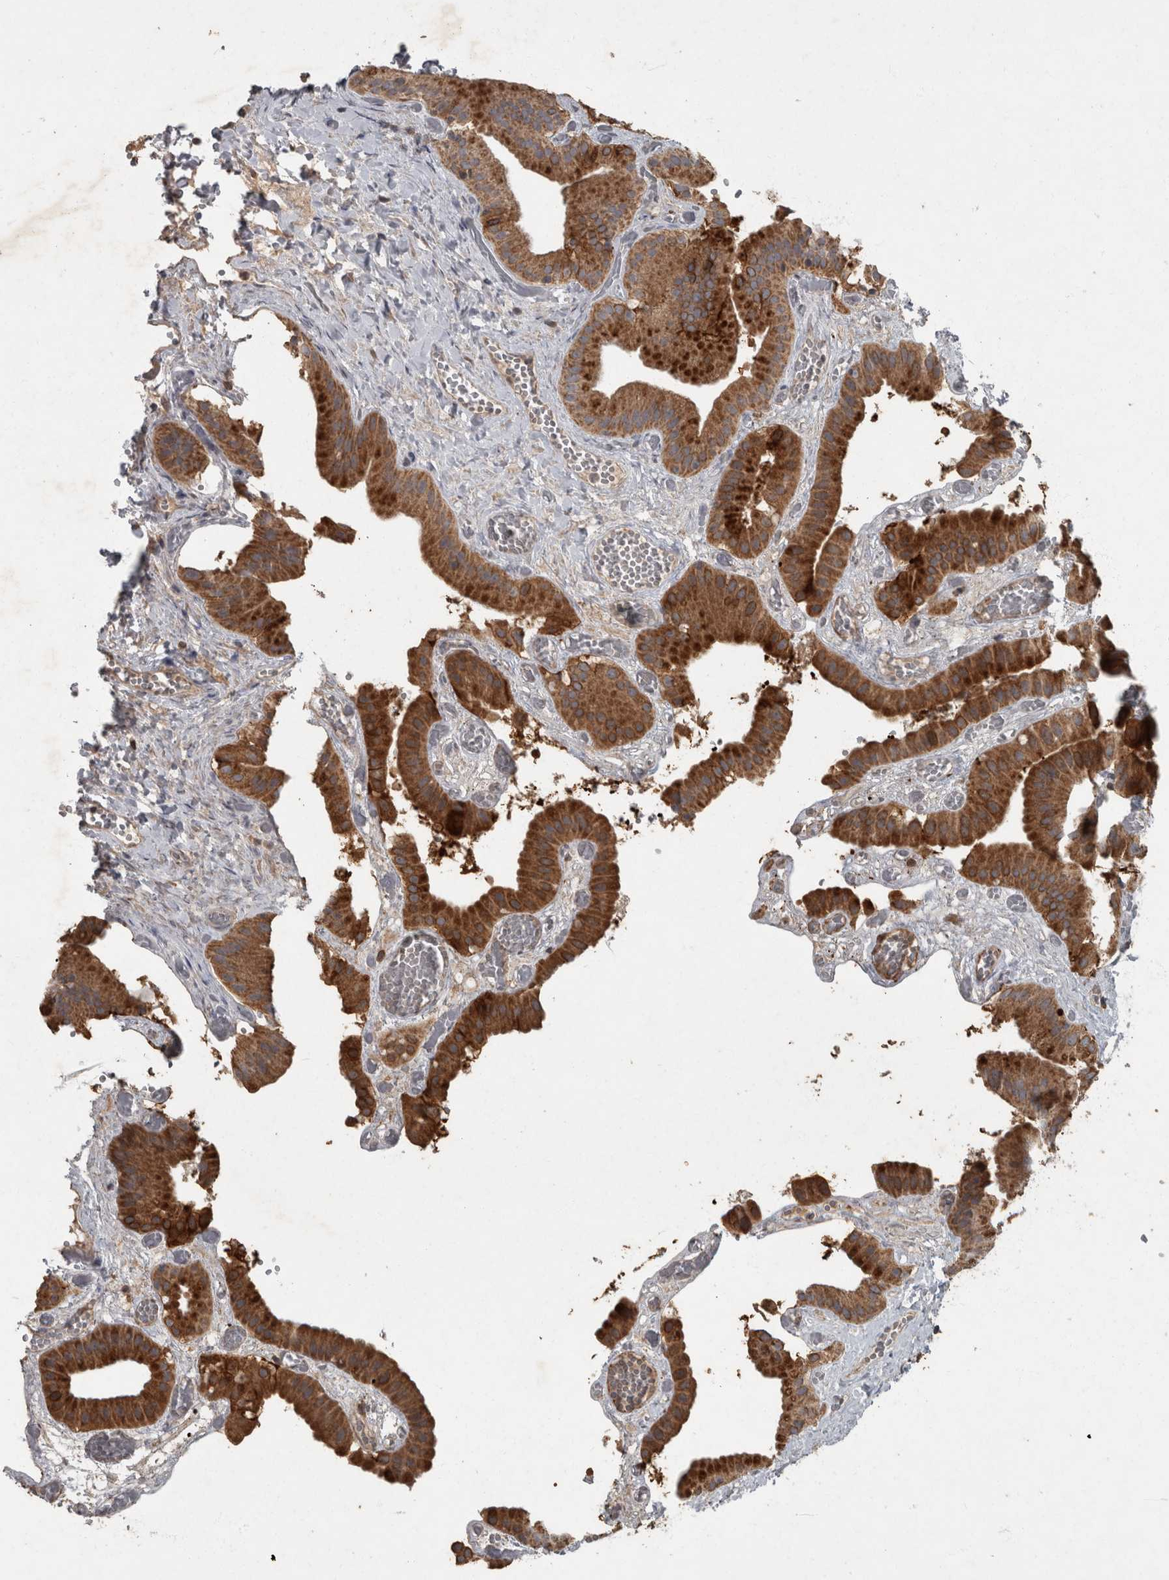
{"staining": {"intensity": "strong", "quantity": ">75%", "location": "cytoplasmic/membranous"}, "tissue": "gallbladder", "cell_type": "Glandular cells", "image_type": "normal", "snomed": [{"axis": "morphology", "description": "Normal tissue, NOS"}, {"axis": "topography", "description": "Gallbladder"}], "caption": "High-power microscopy captured an IHC image of normal gallbladder, revealing strong cytoplasmic/membranous expression in approximately >75% of glandular cells.", "gene": "PPP1R3C", "patient": {"sex": "female", "age": 64}}